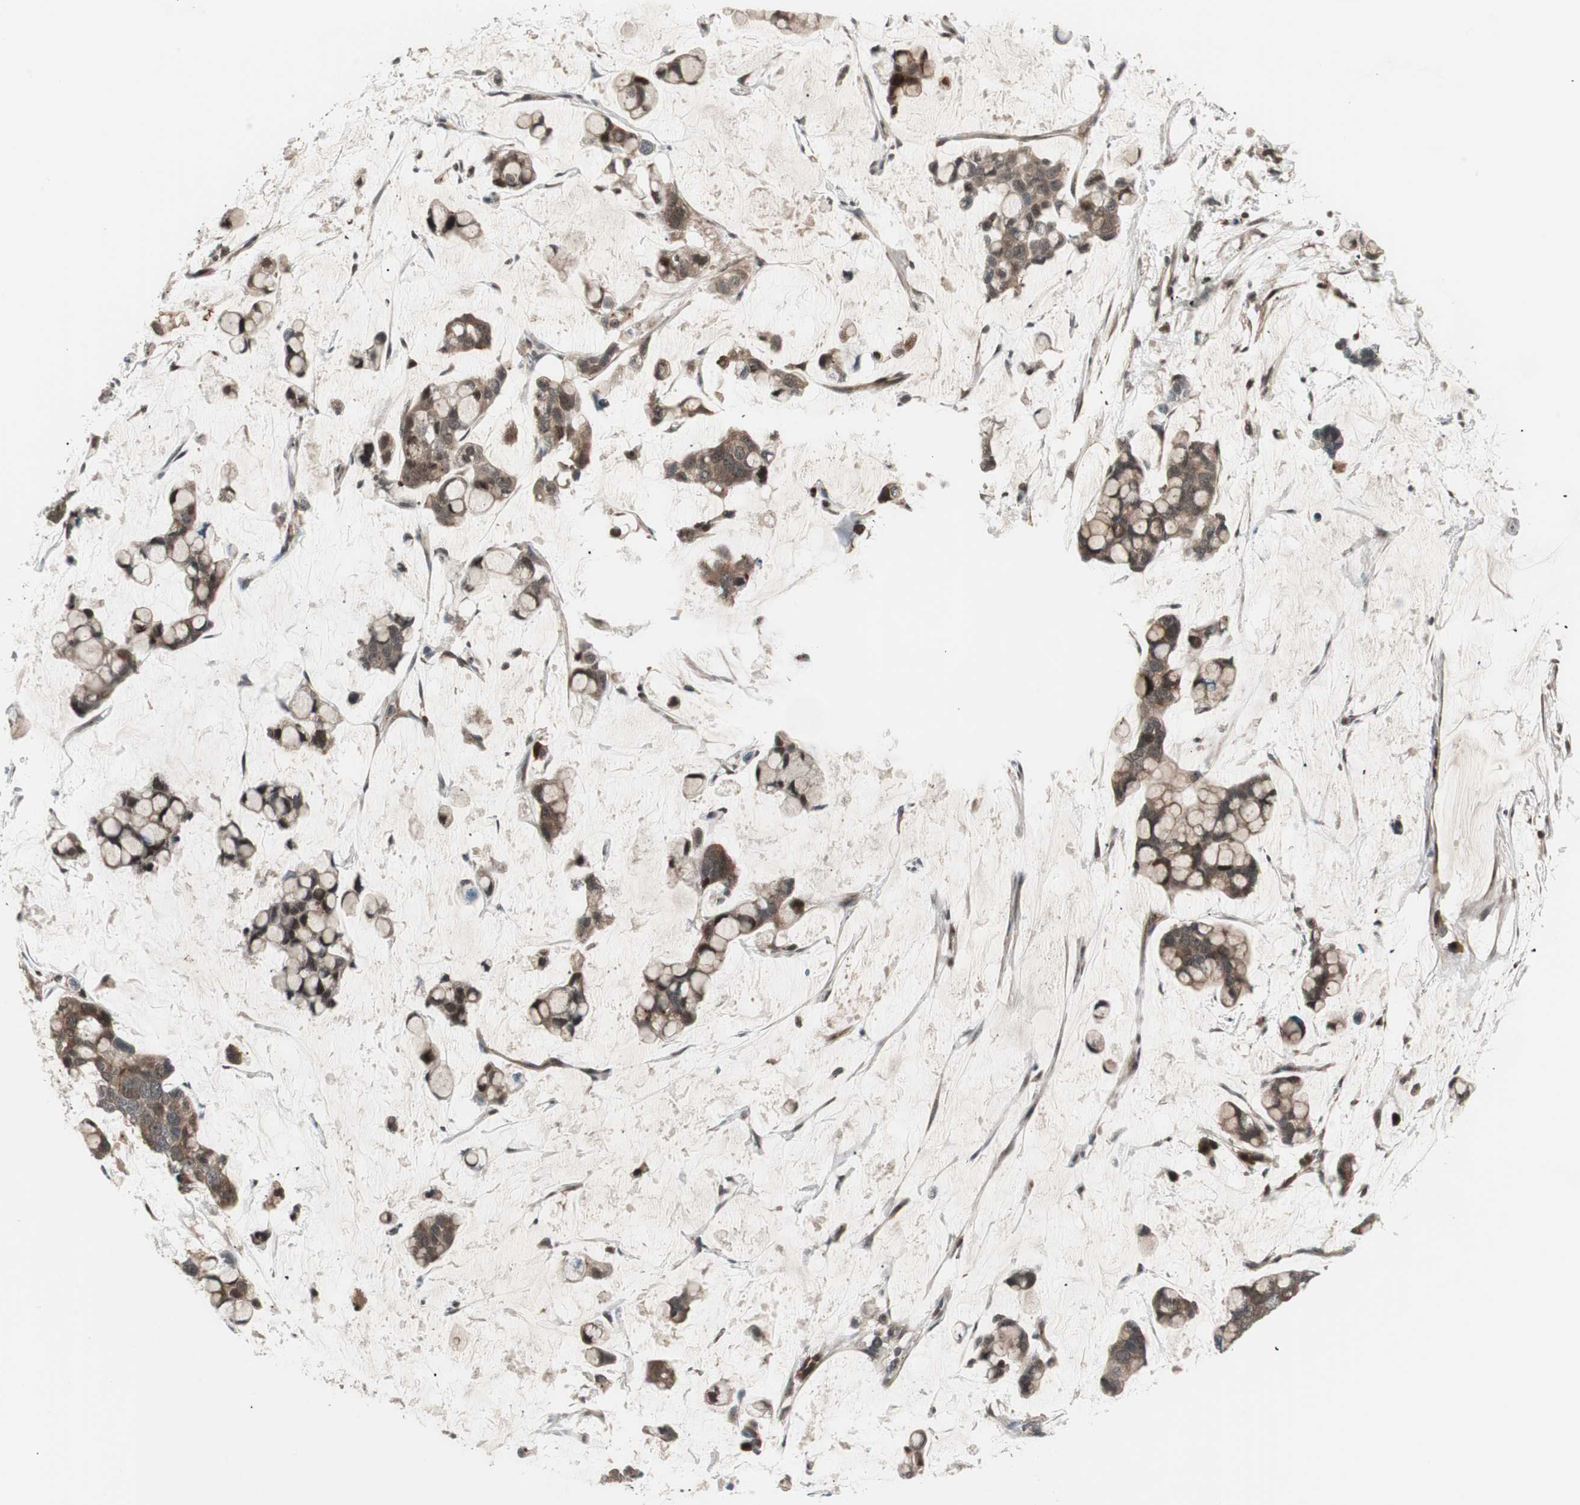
{"staining": {"intensity": "moderate", "quantity": ">75%", "location": "cytoplasmic/membranous"}, "tissue": "stomach cancer", "cell_type": "Tumor cells", "image_type": "cancer", "snomed": [{"axis": "morphology", "description": "Adenocarcinoma, NOS"}, {"axis": "topography", "description": "Stomach, lower"}], "caption": "The photomicrograph demonstrates staining of adenocarcinoma (stomach), revealing moderate cytoplasmic/membranous protein positivity (brown color) within tumor cells.", "gene": "PRKG2", "patient": {"sex": "male", "age": 84}}